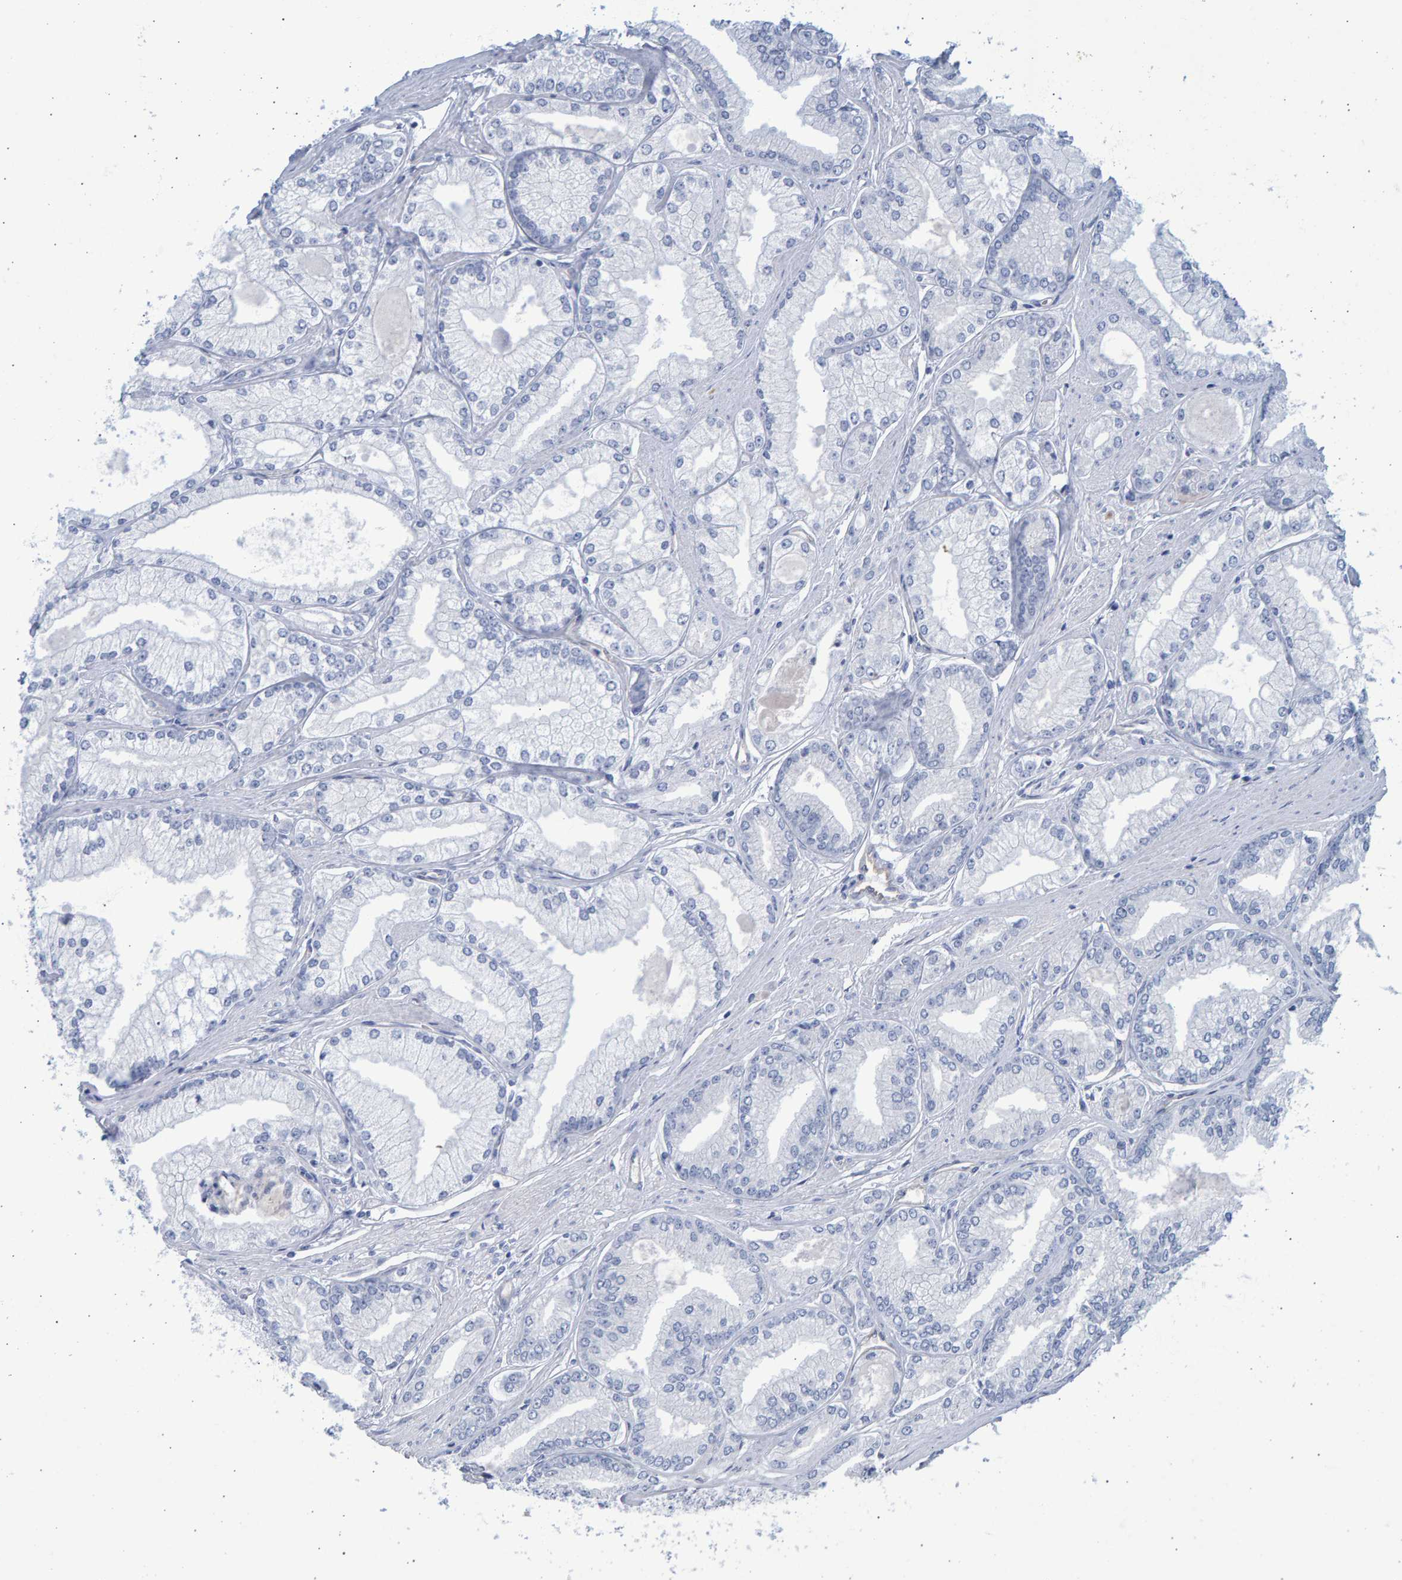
{"staining": {"intensity": "negative", "quantity": "none", "location": "none"}, "tissue": "prostate cancer", "cell_type": "Tumor cells", "image_type": "cancer", "snomed": [{"axis": "morphology", "description": "Adenocarcinoma, Low grade"}, {"axis": "topography", "description": "Prostate"}], "caption": "Prostate adenocarcinoma (low-grade) was stained to show a protein in brown. There is no significant staining in tumor cells.", "gene": "SLC34A3", "patient": {"sex": "male", "age": 52}}